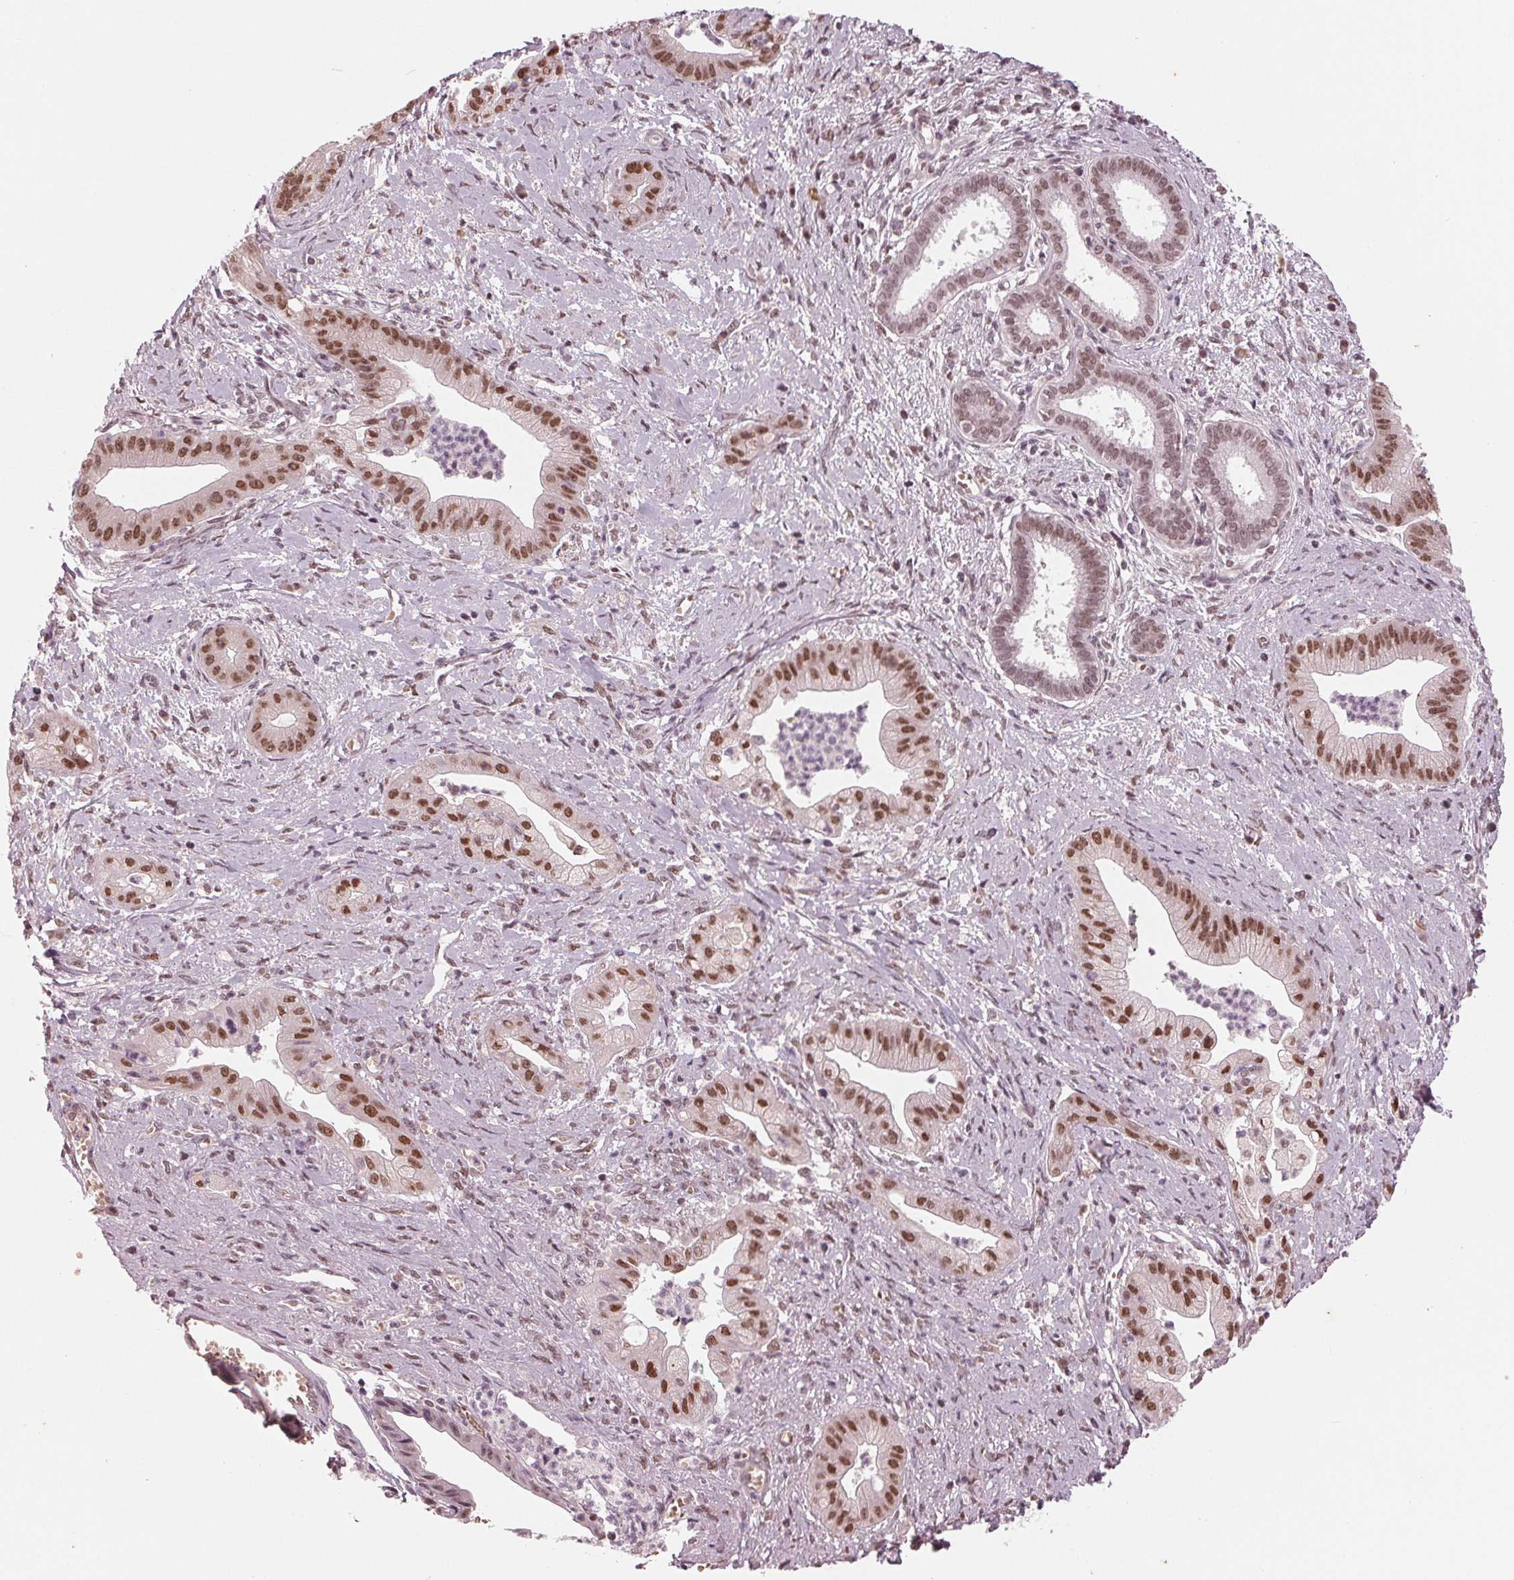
{"staining": {"intensity": "moderate", "quantity": ">75%", "location": "nuclear"}, "tissue": "pancreatic cancer", "cell_type": "Tumor cells", "image_type": "cancer", "snomed": [{"axis": "morphology", "description": "Normal tissue, NOS"}, {"axis": "morphology", "description": "Adenocarcinoma, NOS"}, {"axis": "topography", "description": "Lymph node"}, {"axis": "topography", "description": "Pancreas"}], "caption": "A brown stain highlights moderate nuclear expression of a protein in human pancreatic cancer (adenocarcinoma) tumor cells.", "gene": "DNMT3L", "patient": {"sex": "female", "age": 58}}